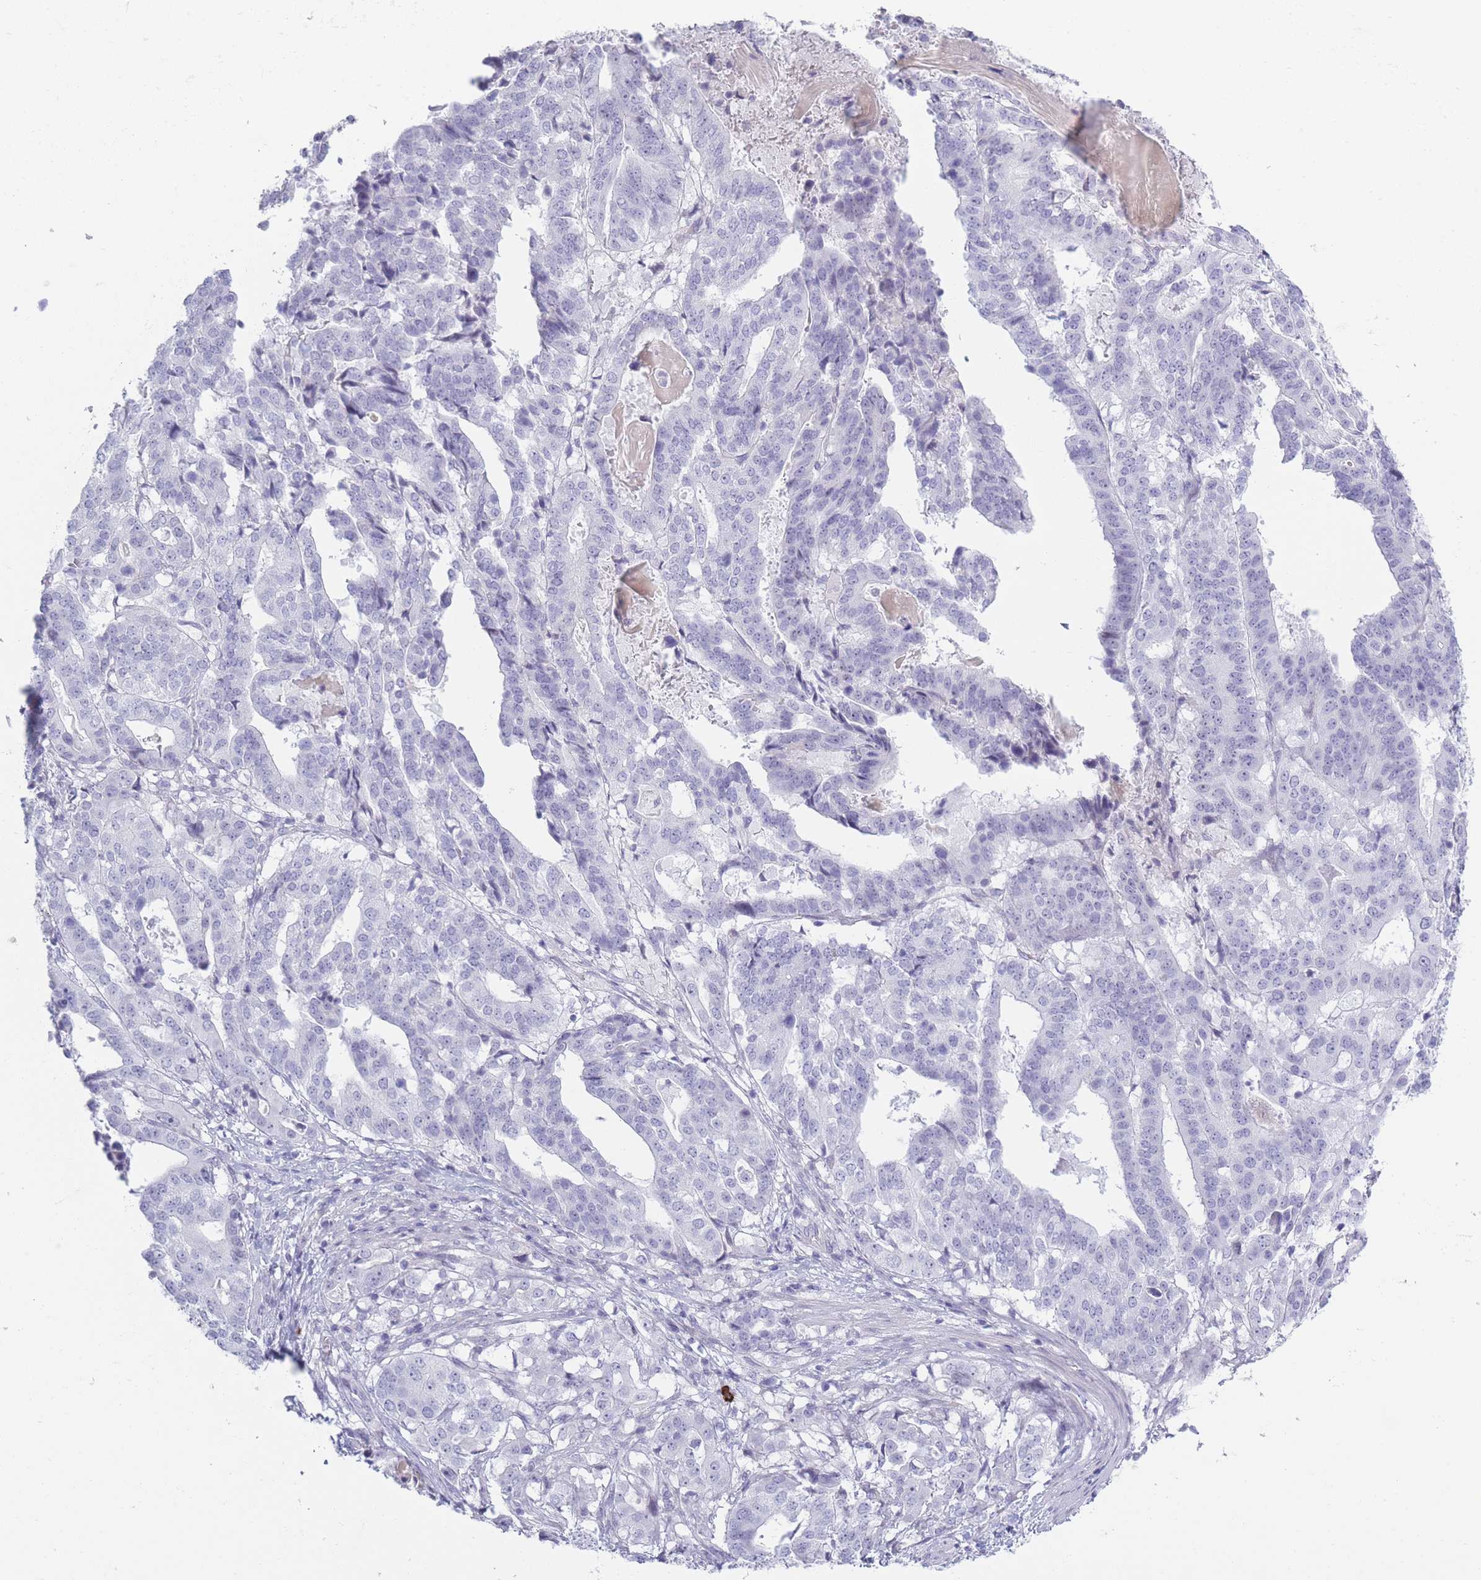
{"staining": {"intensity": "negative", "quantity": "none", "location": "none"}, "tissue": "stomach cancer", "cell_type": "Tumor cells", "image_type": "cancer", "snomed": [{"axis": "morphology", "description": "Adenocarcinoma, NOS"}, {"axis": "topography", "description": "Stomach"}], "caption": "The photomicrograph shows no significant positivity in tumor cells of stomach adenocarcinoma. (DAB (3,3'-diaminobenzidine) IHC, high magnification).", "gene": "PLEKHG2", "patient": {"sex": "male", "age": 48}}